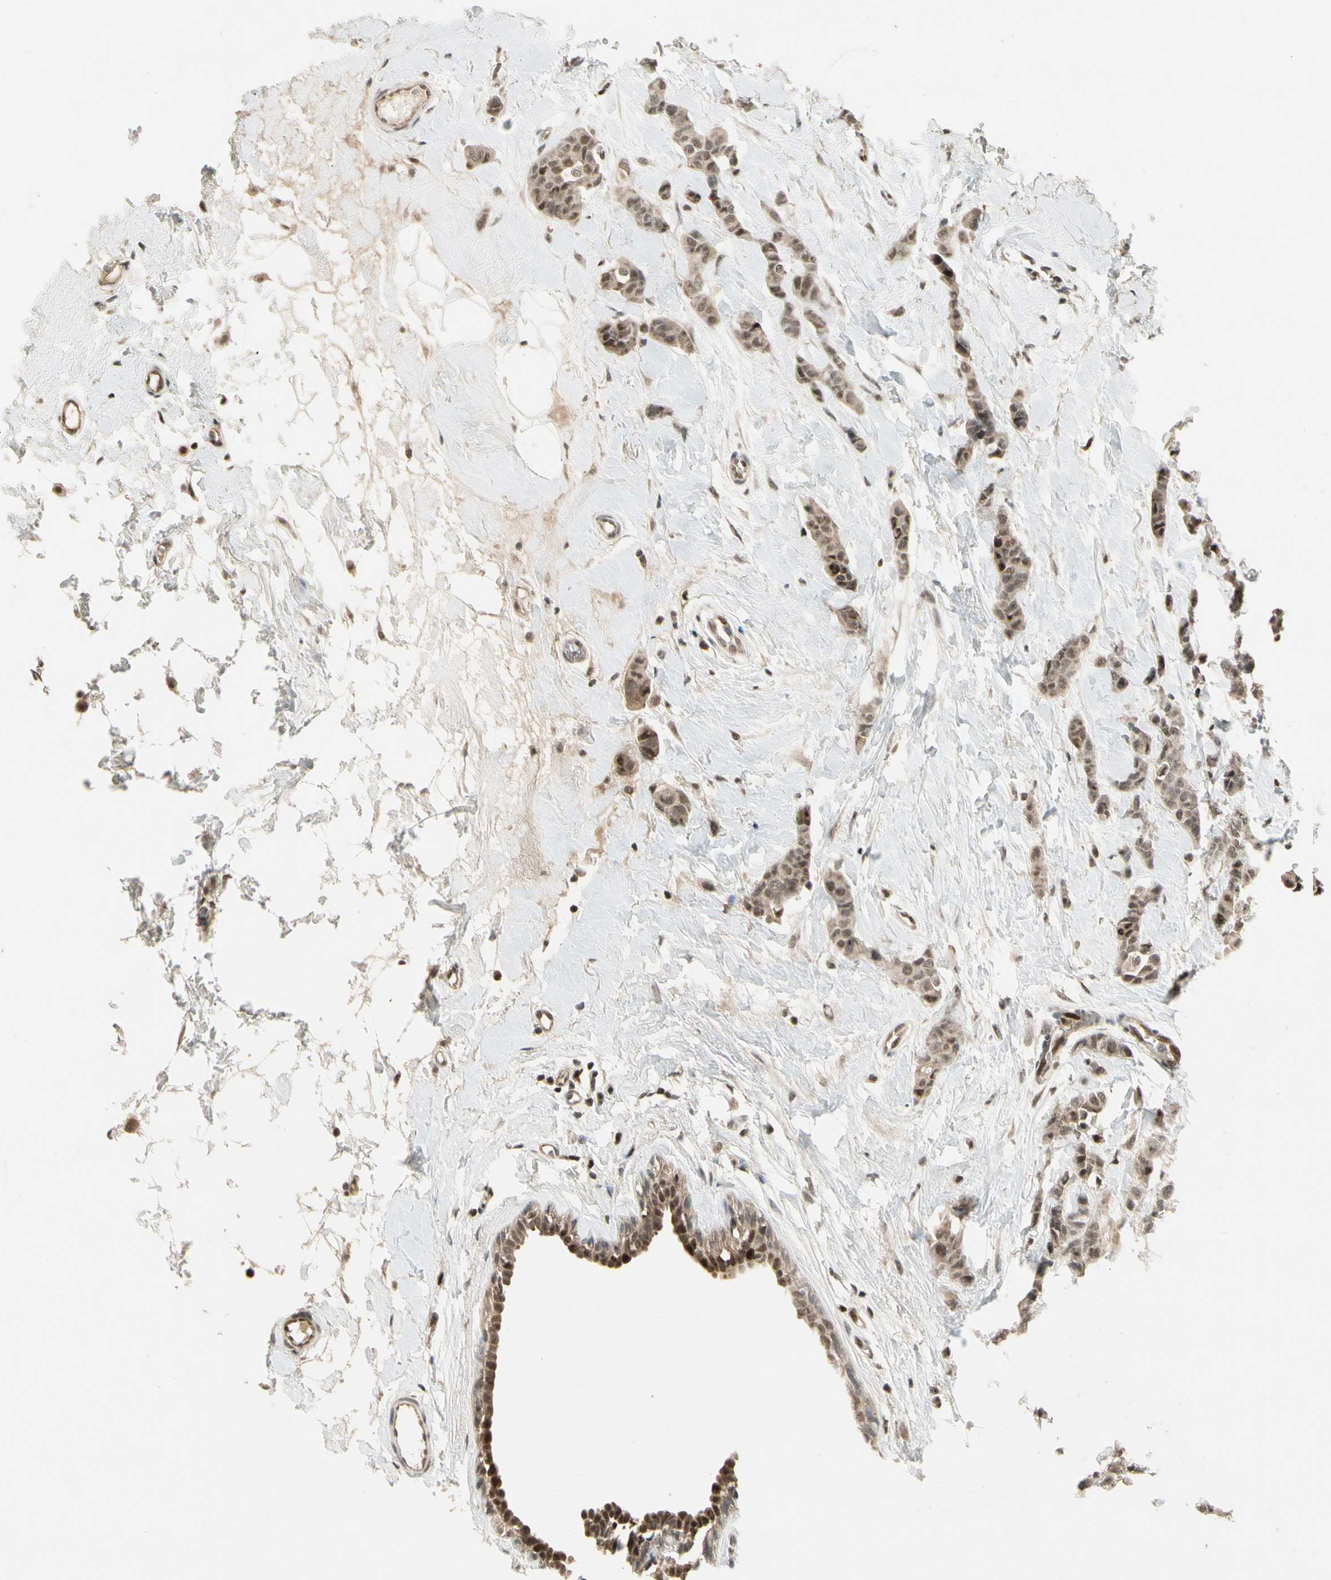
{"staining": {"intensity": "moderate", "quantity": "25%-75%", "location": "cytoplasmic/membranous,nuclear"}, "tissue": "breast cancer", "cell_type": "Tumor cells", "image_type": "cancer", "snomed": [{"axis": "morphology", "description": "Normal tissue, NOS"}, {"axis": "morphology", "description": "Duct carcinoma"}, {"axis": "topography", "description": "Breast"}], "caption": "Moderate cytoplasmic/membranous and nuclear expression for a protein is identified in about 25%-75% of tumor cells of breast cancer using IHC.", "gene": "CDK11A", "patient": {"sex": "female", "age": 40}}